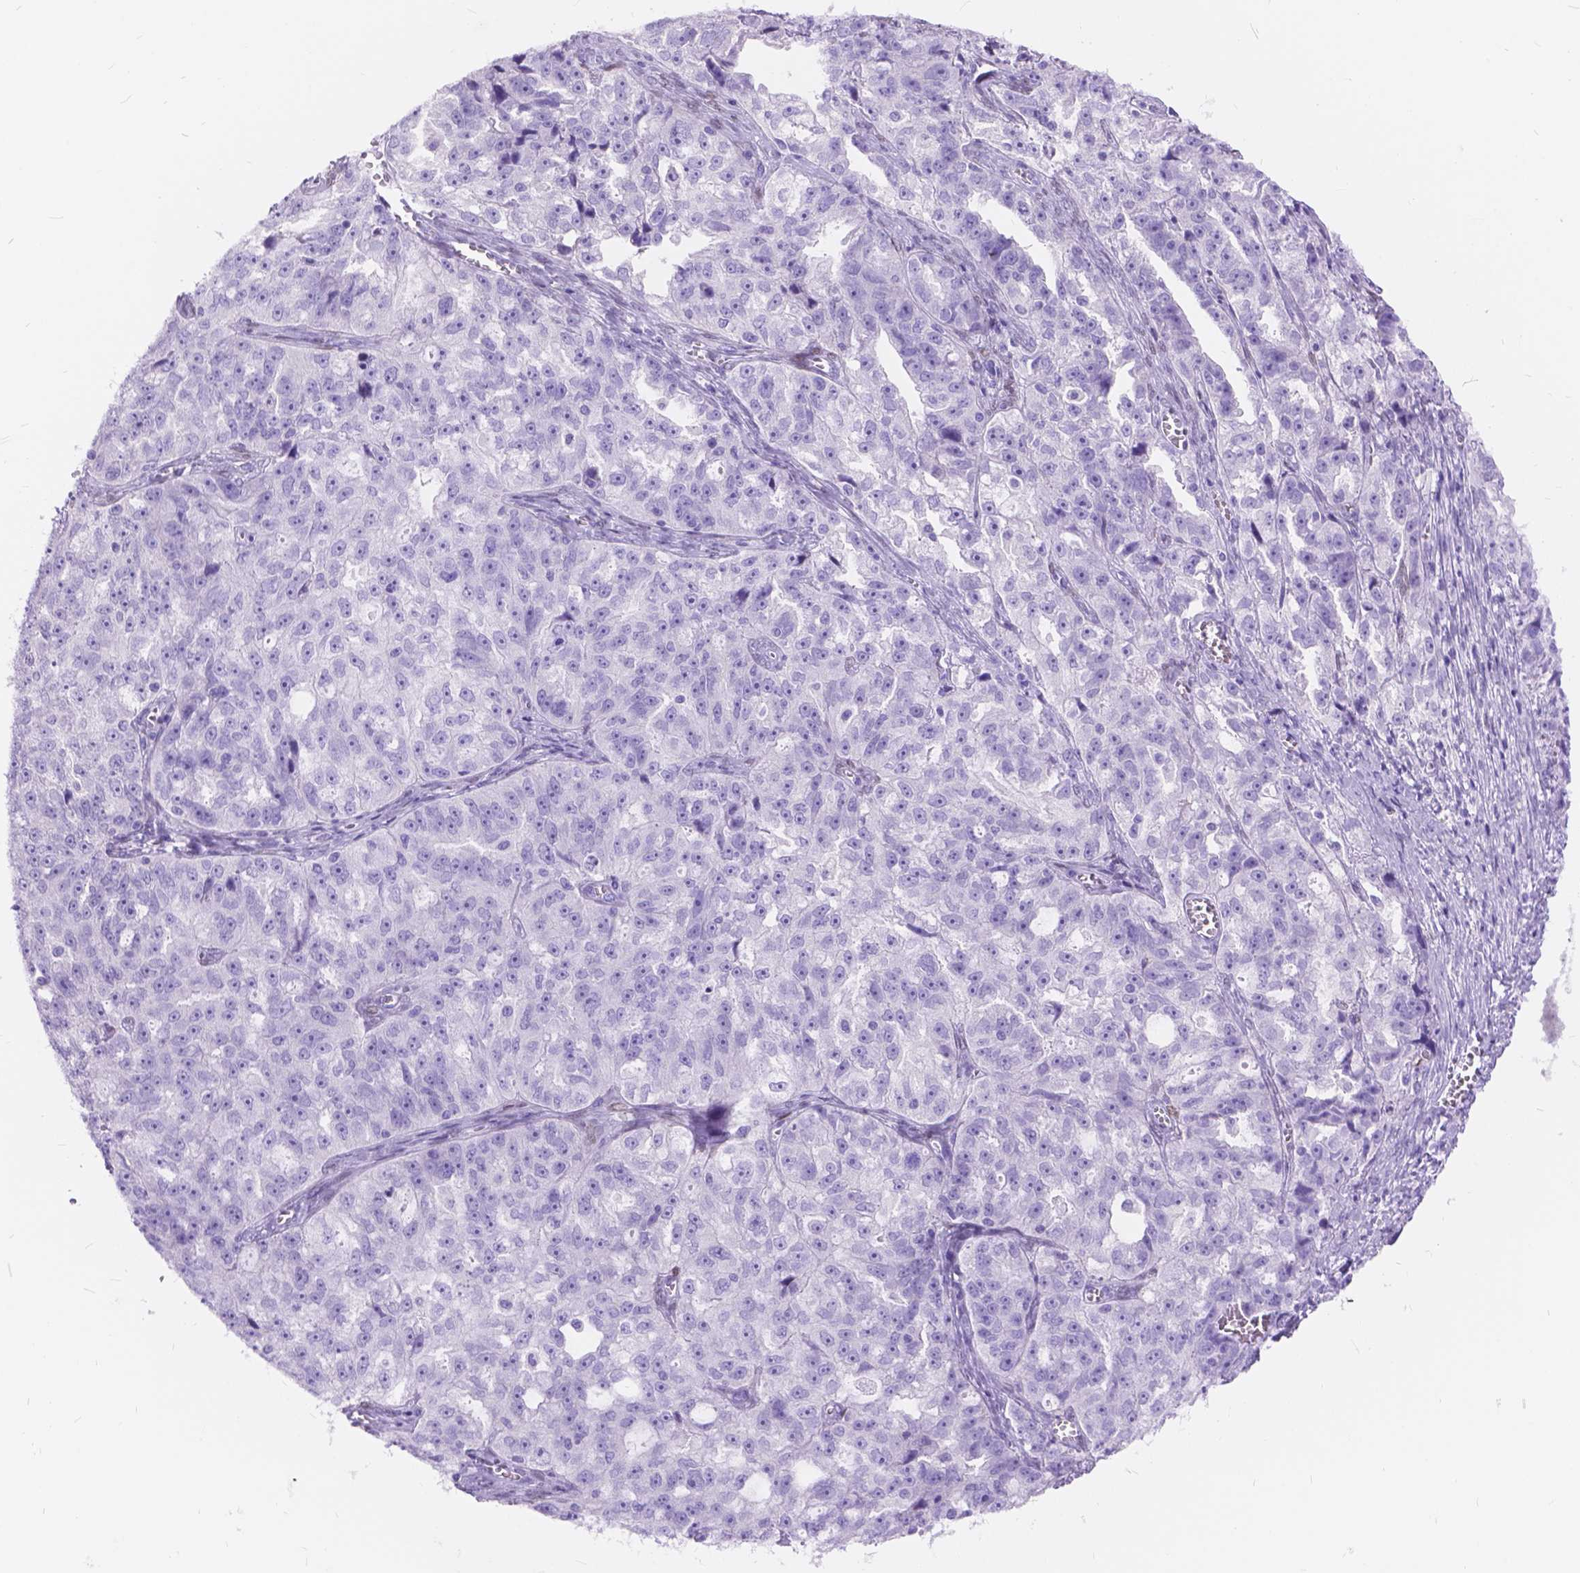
{"staining": {"intensity": "negative", "quantity": "none", "location": "none"}, "tissue": "ovarian cancer", "cell_type": "Tumor cells", "image_type": "cancer", "snomed": [{"axis": "morphology", "description": "Cystadenocarcinoma, serous, NOS"}, {"axis": "topography", "description": "Ovary"}], "caption": "Tumor cells show no significant positivity in serous cystadenocarcinoma (ovarian).", "gene": "FOXL2", "patient": {"sex": "female", "age": 51}}